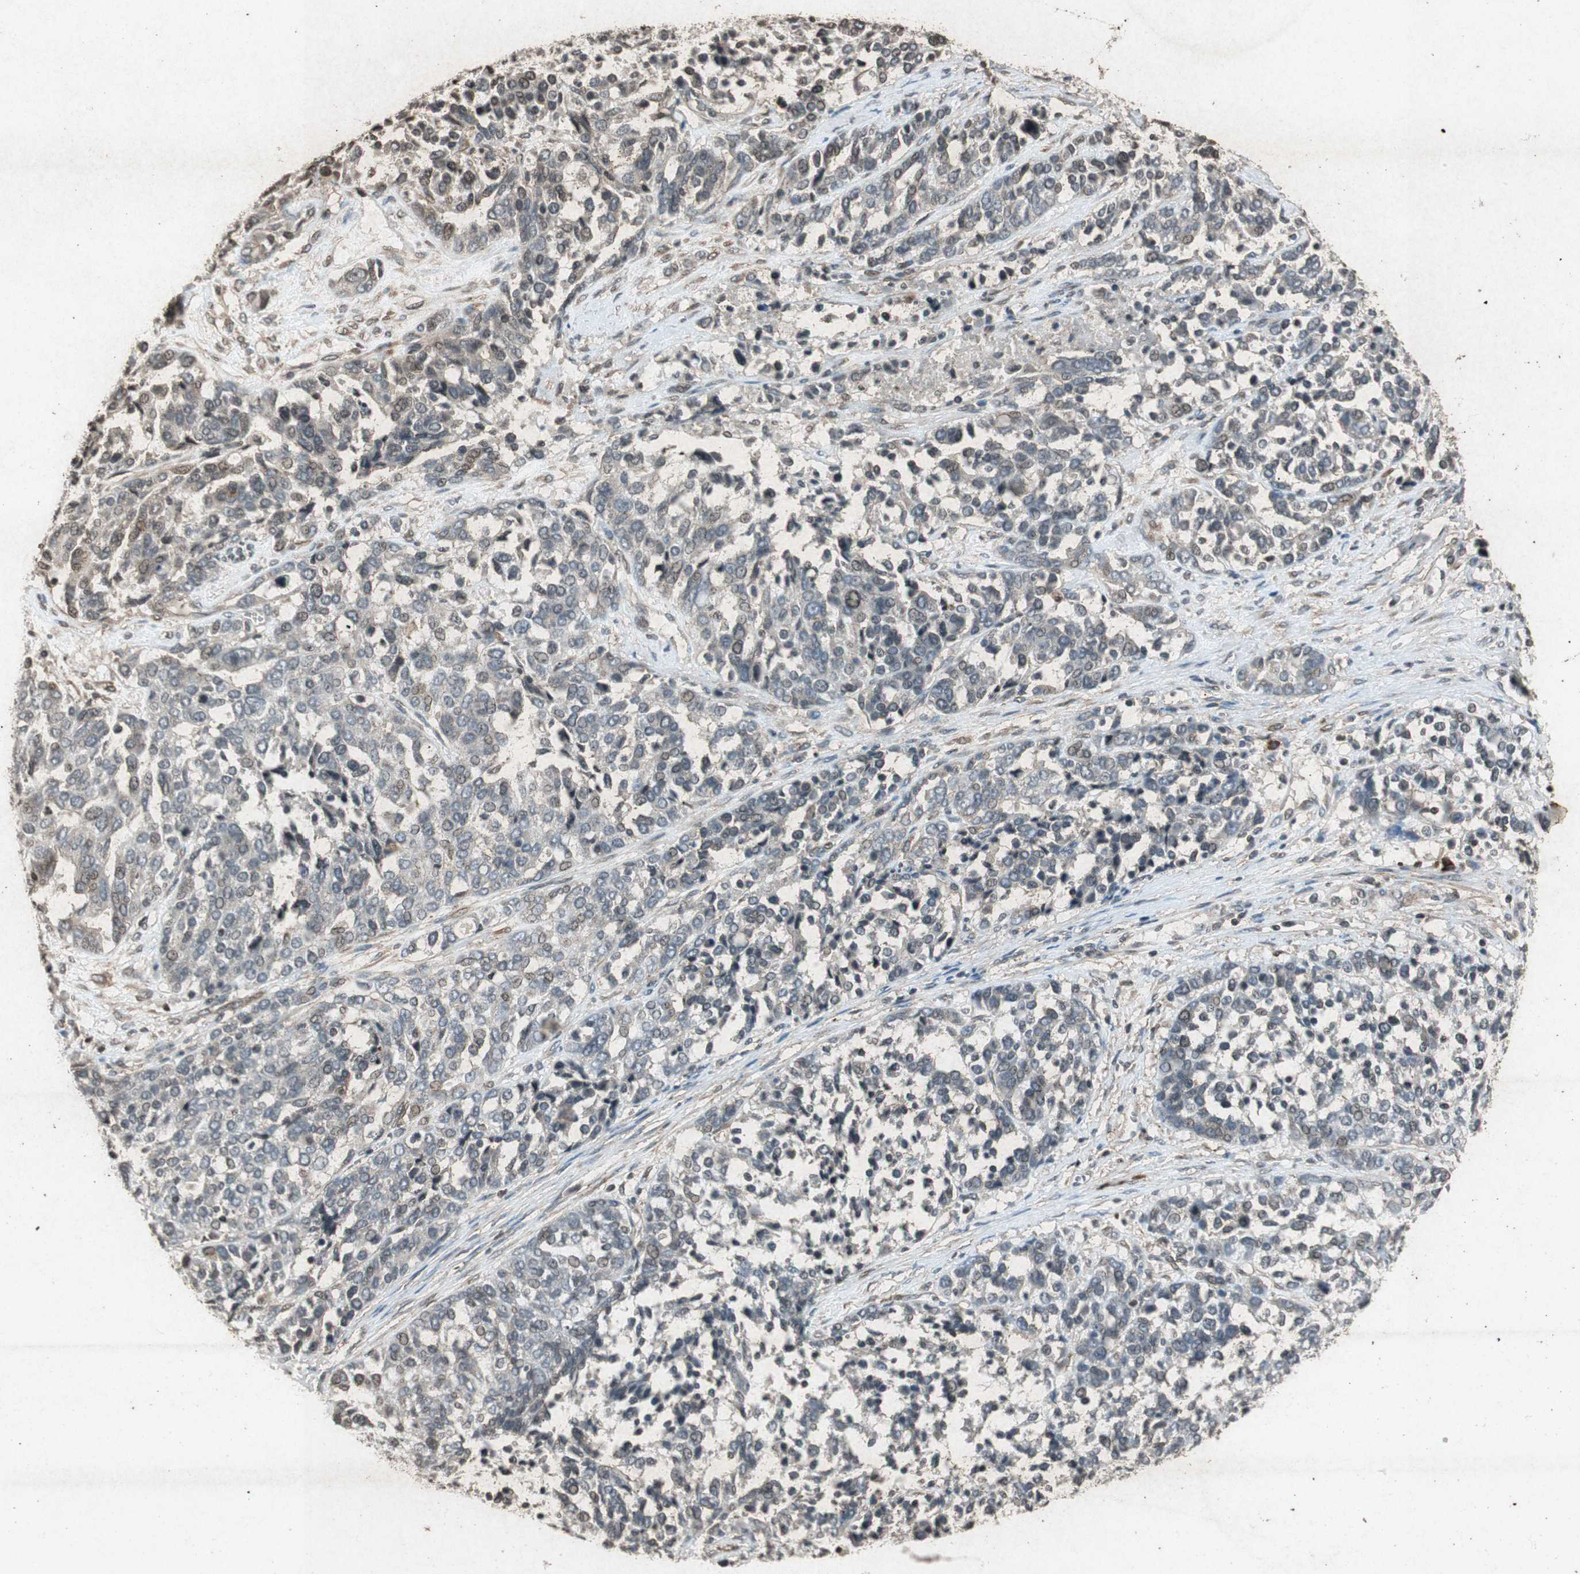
{"staining": {"intensity": "weak", "quantity": "25%-75%", "location": "nuclear"}, "tissue": "ovarian cancer", "cell_type": "Tumor cells", "image_type": "cancer", "snomed": [{"axis": "morphology", "description": "Cystadenocarcinoma, serous, NOS"}, {"axis": "topography", "description": "Ovary"}], "caption": "Immunohistochemistry (IHC) of ovarian cancer (serous cystadenocarcinoma) shows low levels of weak nuclear expression in about 25%-75% of tumor cells.", "gene": "PRKG1", "patient": {"sex": "female", "age": 44}}